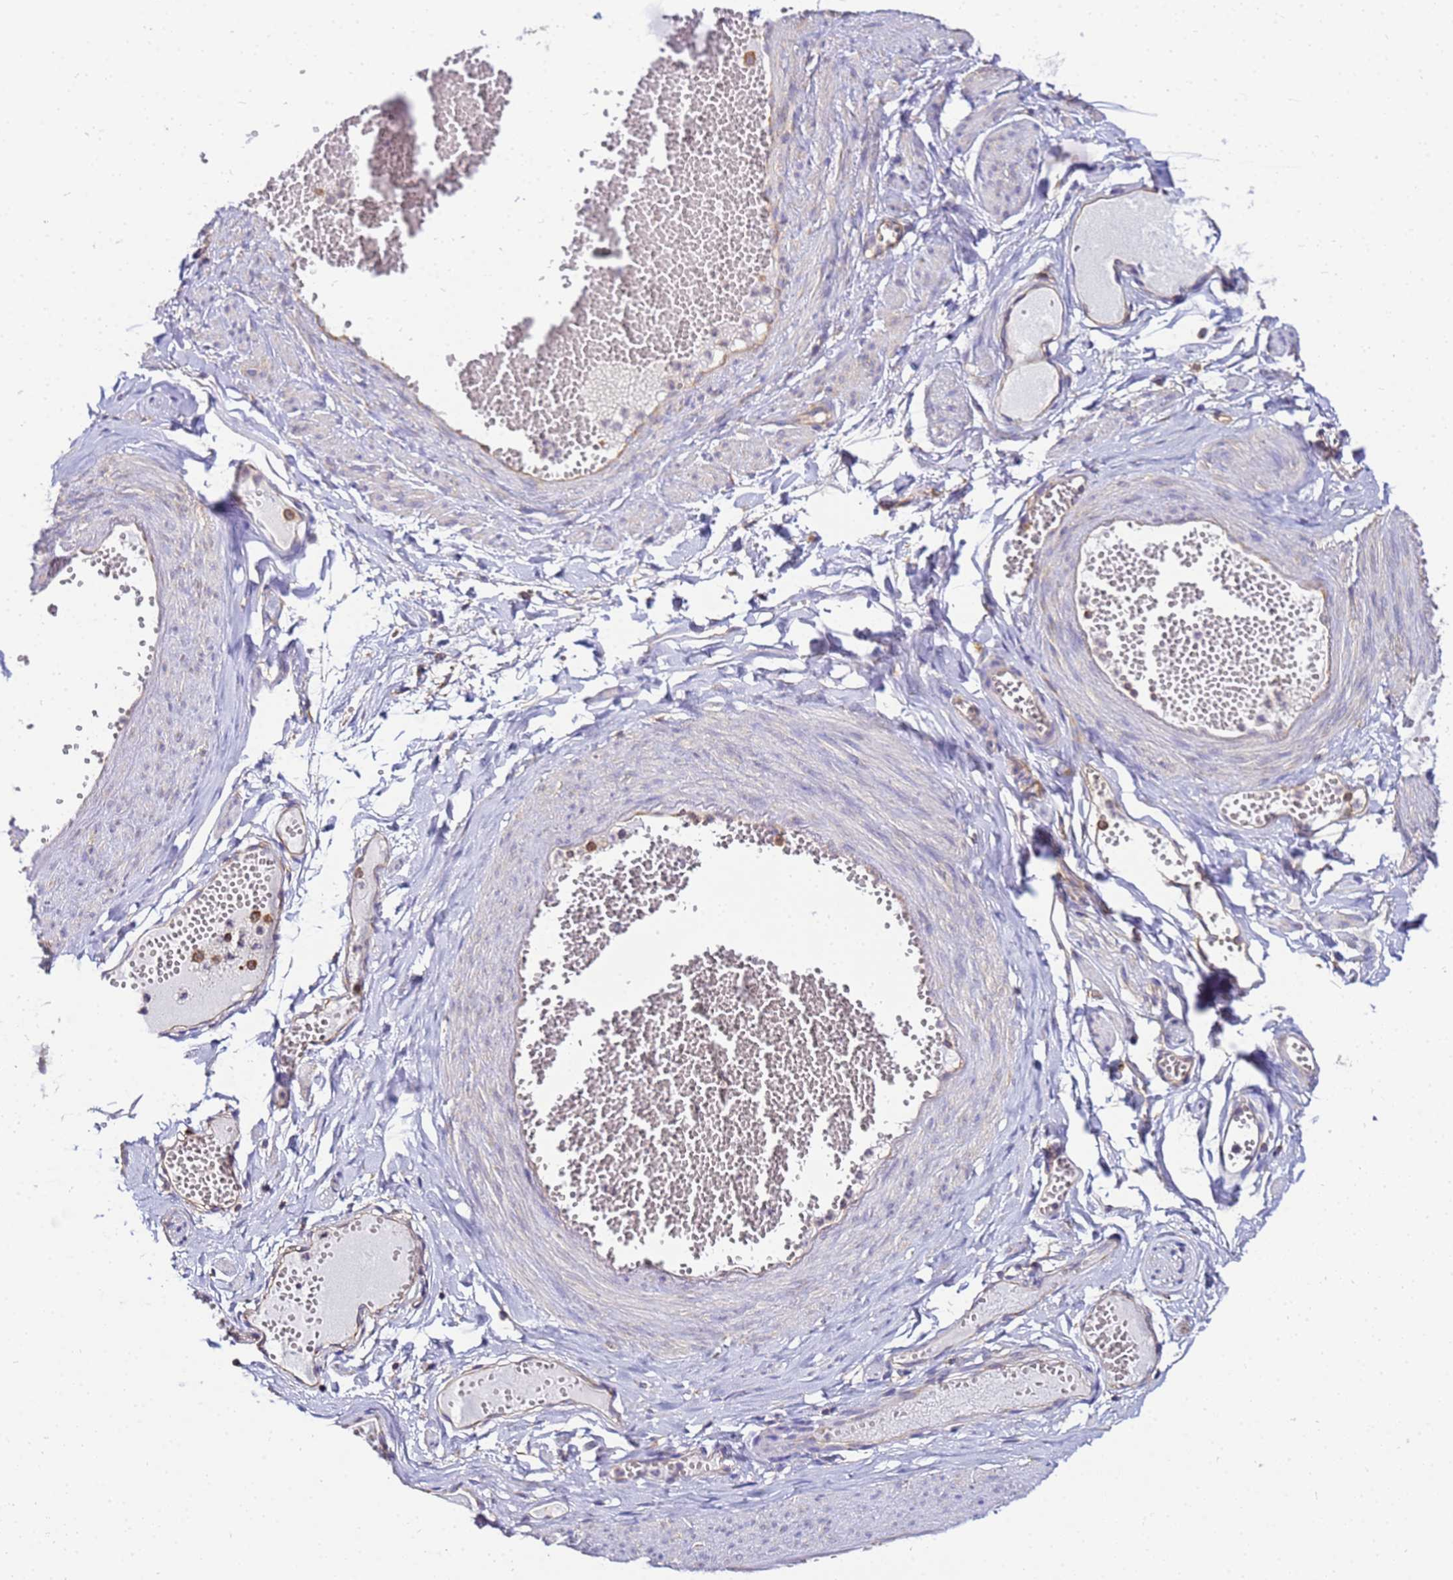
{"staining": {"intensity": "negative", "quantity": "none", "location": "none"}, "tissue": "soft tissue", "cell_type": "Fibroblasts", "image_type": "normal", "snomed": [{"axis": "morphology", "description": "Normal tissue, NOS"}, {"axis": "topography", "description": "Smooth muscle"}, {"axis": "topography", "description": "Peripheral nerve tissue"}], "caption": "A high-resolution image shows IHC staining of benign soft tissue, which shows no significant staining in fibroblasts. Nuclei are stained in blue.", "gene": "NARS1", "patient": {"sex": "female", "age": 39}}